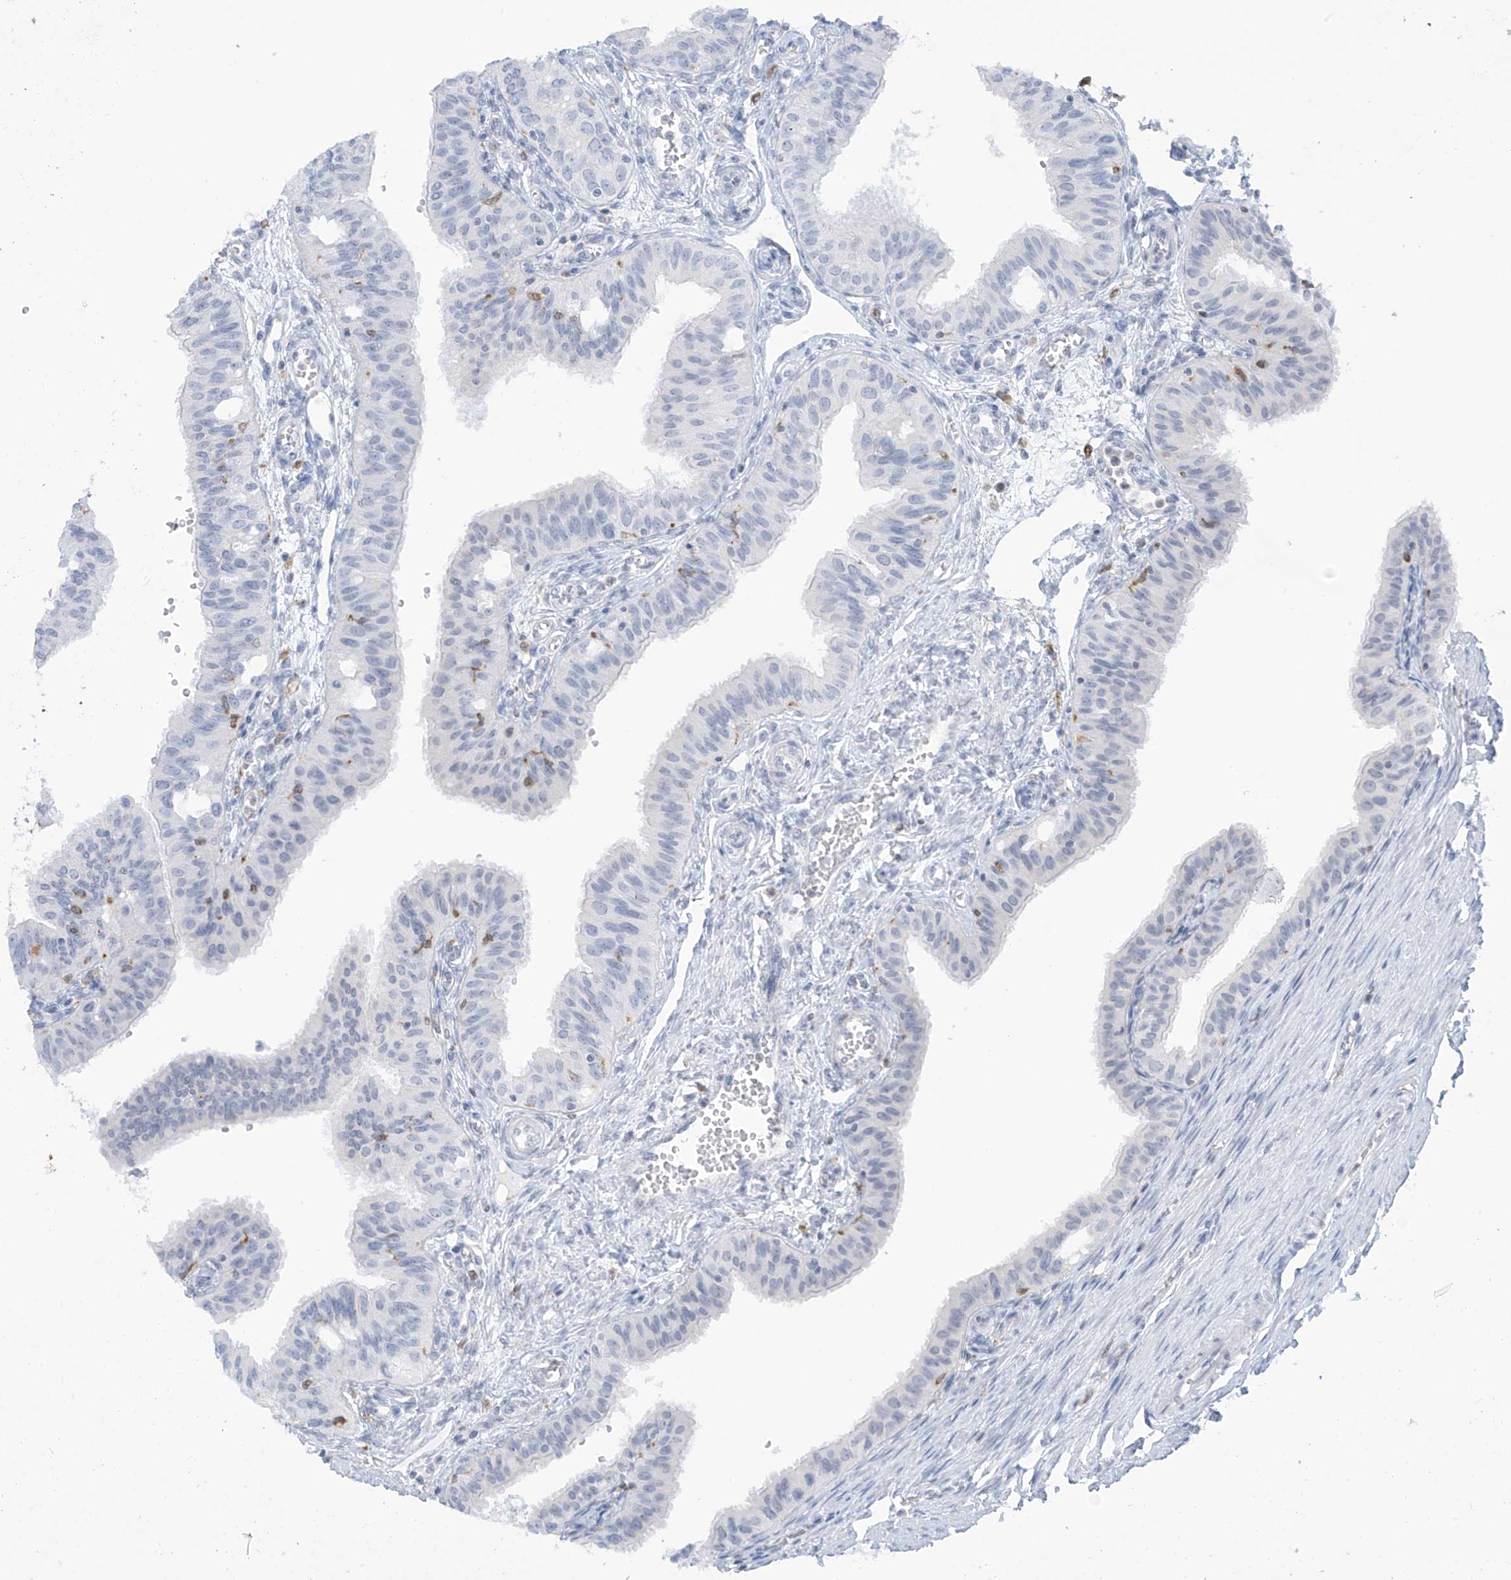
{"staining": {"intensity": "negative", "quantity": "none", "location": "none"}, "tissue": "fallopian tube", "cell_type": "Glandular cells", "image_type": "normal", "snomed": [{"axis": "morphology", "description": "Normal tissue, NOS"}, {"axis": "topography", "description": "Fallopian tube"}, {"axis": "topography", "description": "Ovary"}], "caption": "Immunohistochemical staining of benign fallopian tube exhibits no significant positivity in glandular cells. (DAB (3,3'-diaminobenzidine) IHC, high magnification).", "gene": "TBXAS1", "patient": {"sex": "female", "age": 42}}